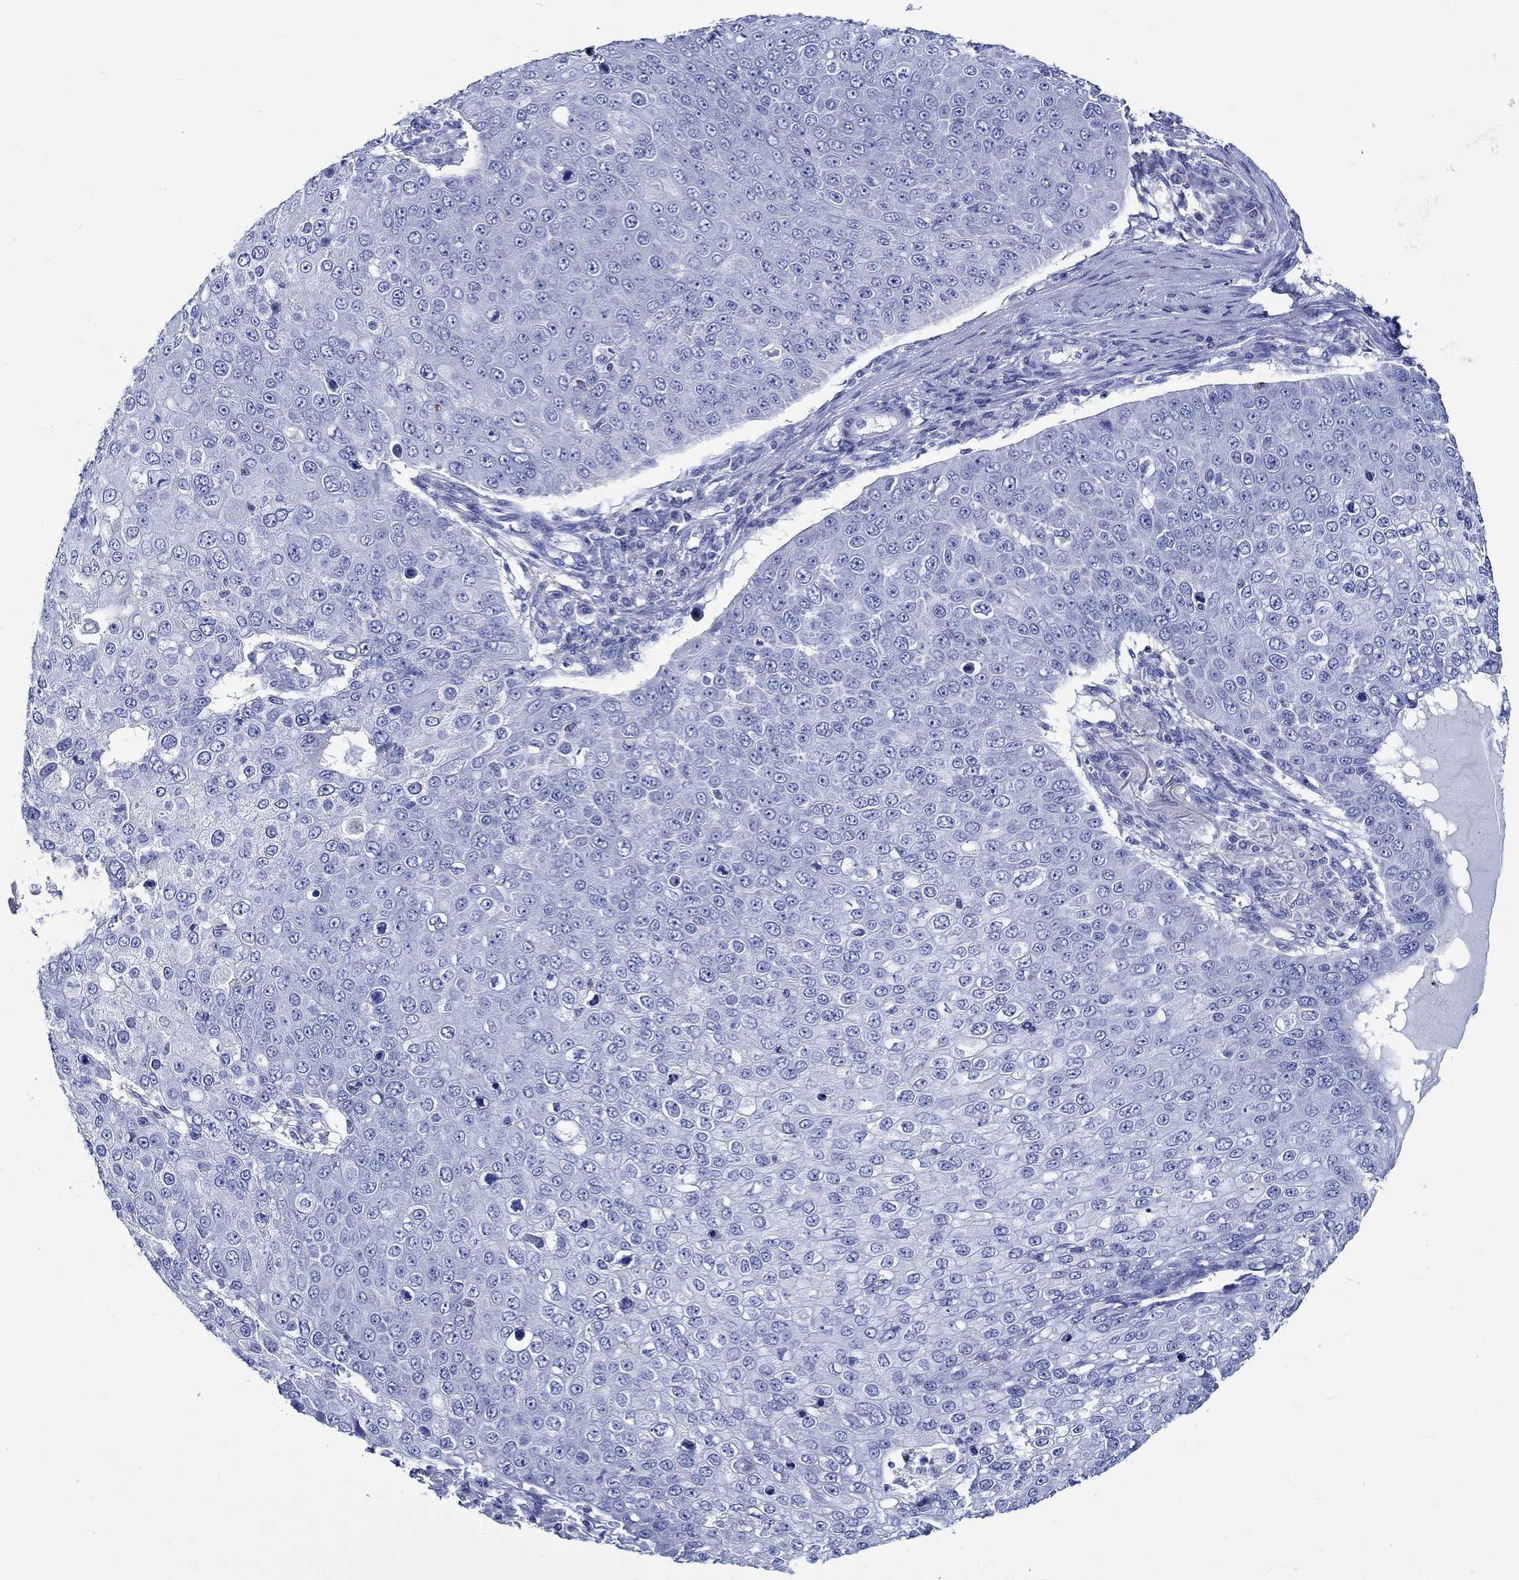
{"staining": {"intensity": "negative", "quantity": "none", "location": "none"}, "tissue": "skin cancer", "cell_type": "Tumor cells", "image_type": "cancer", "snomed": [{"axis": "morphology", "description": "Squamous cell carcinoma, NOS"}, {"axis": "topography", "description": "Skin"}], "caption": "IHC micrograph of human squamous cell carcinoma (skin) stained for a protein (brown), which demonstrates no expression in tumor cells.", "gene": "PTPRN2", "patient": {"sex": "male", "age": 71}}